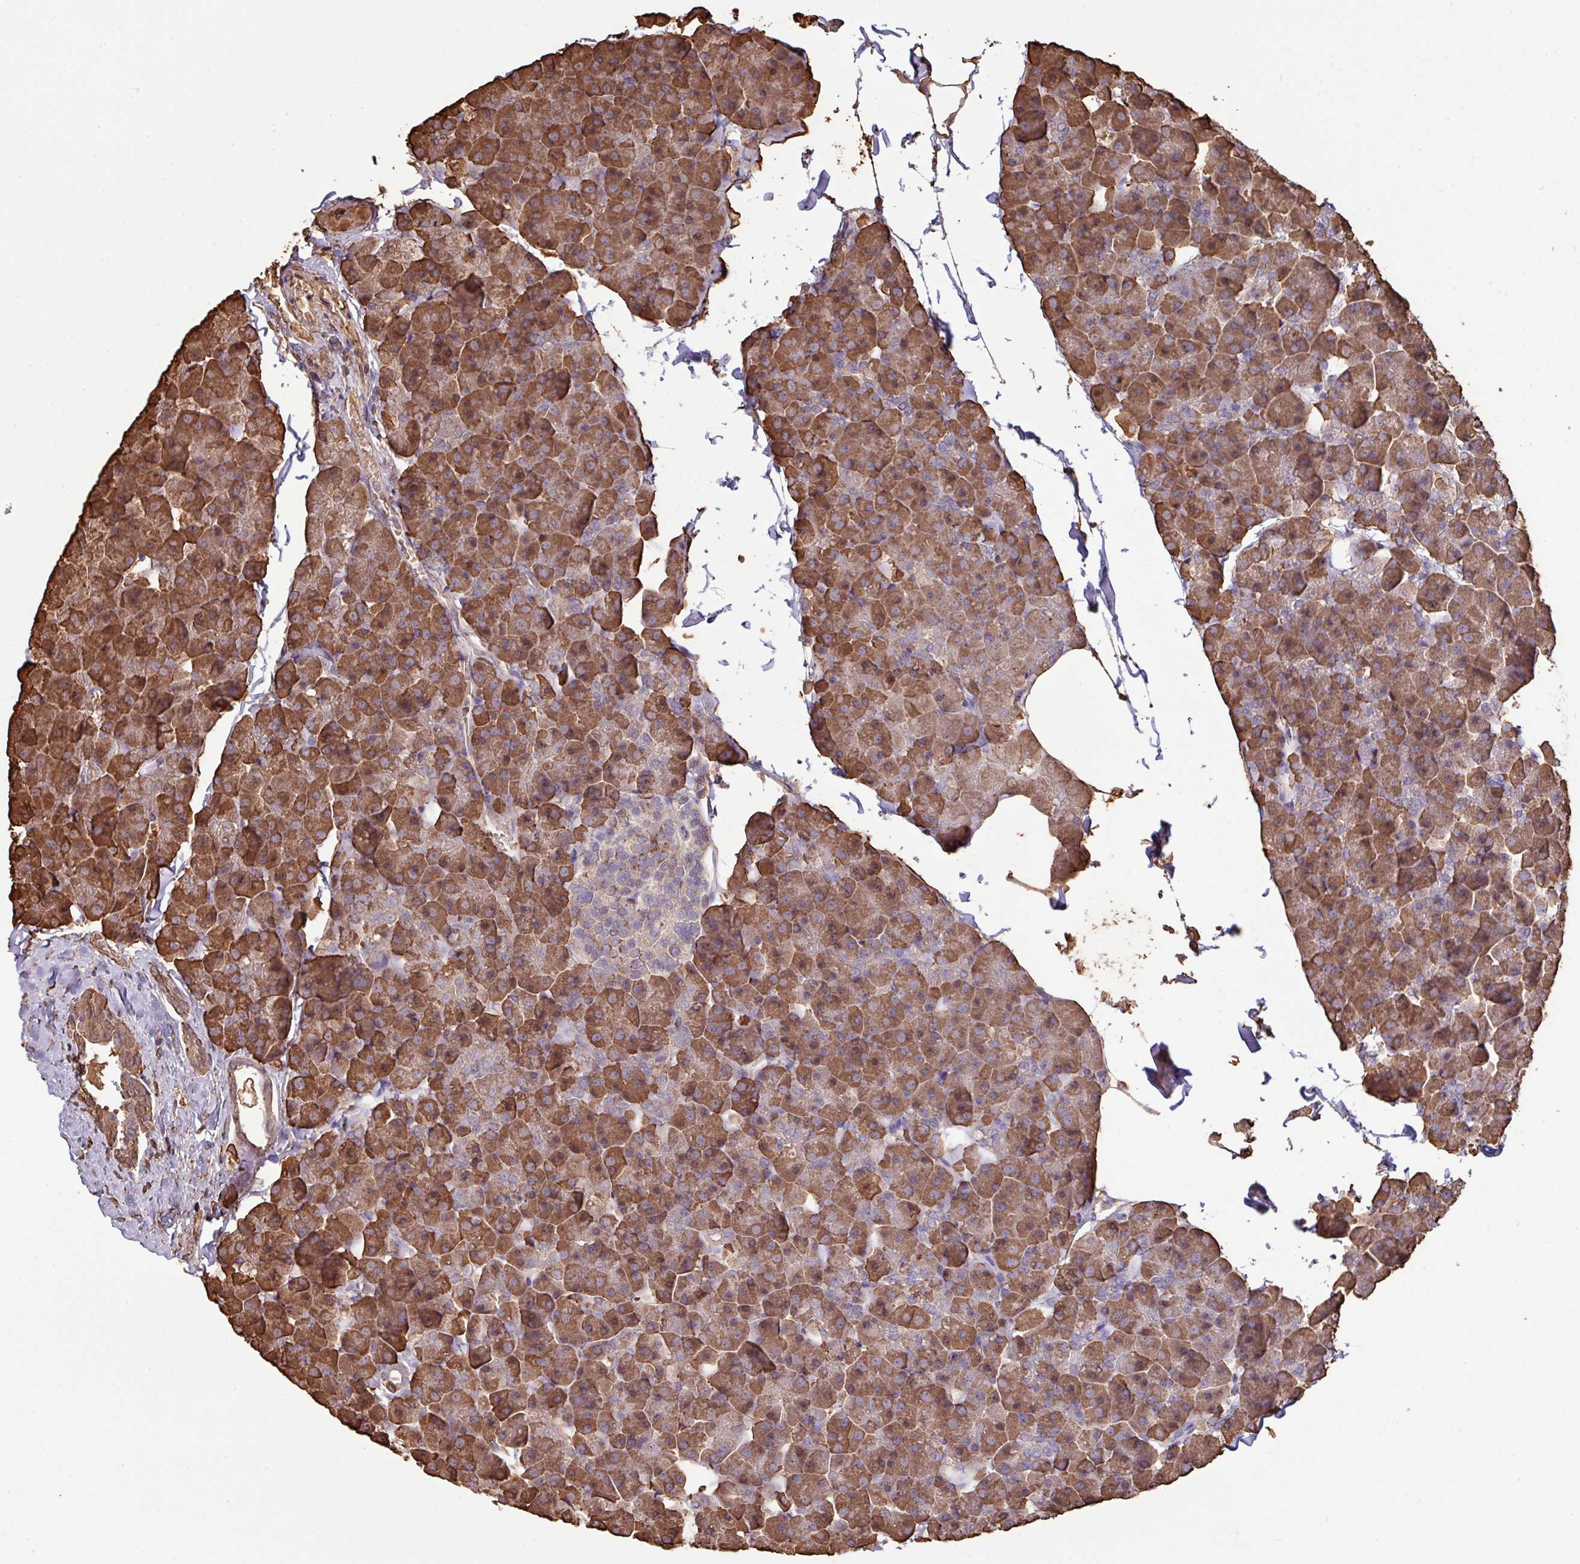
{"staining": {"intensity": "strong", "quantity": ">75%", "location": "cytoplasmic/membranous"}, "tissue": "pancreas", "cell_type": "Exocrine glandular cells", "image_type": "normal", "snomed": [{"axis": "morphology", "description": "Normal tissue, NOS"}, {"axis": "topography", "description": "Pancreas"}], "caption": "Immunohistochemical staining of benign pancreas exhibits >75% levels of strong cytoplasmic/membranous protein positivity in approximately >75% of exocrine glandular cells. Ihc stains the protein of interest in brown and the nuclei are stained blue.", "gene": "CAMK2A", "patient": {"sex": "male", "age": 35}}